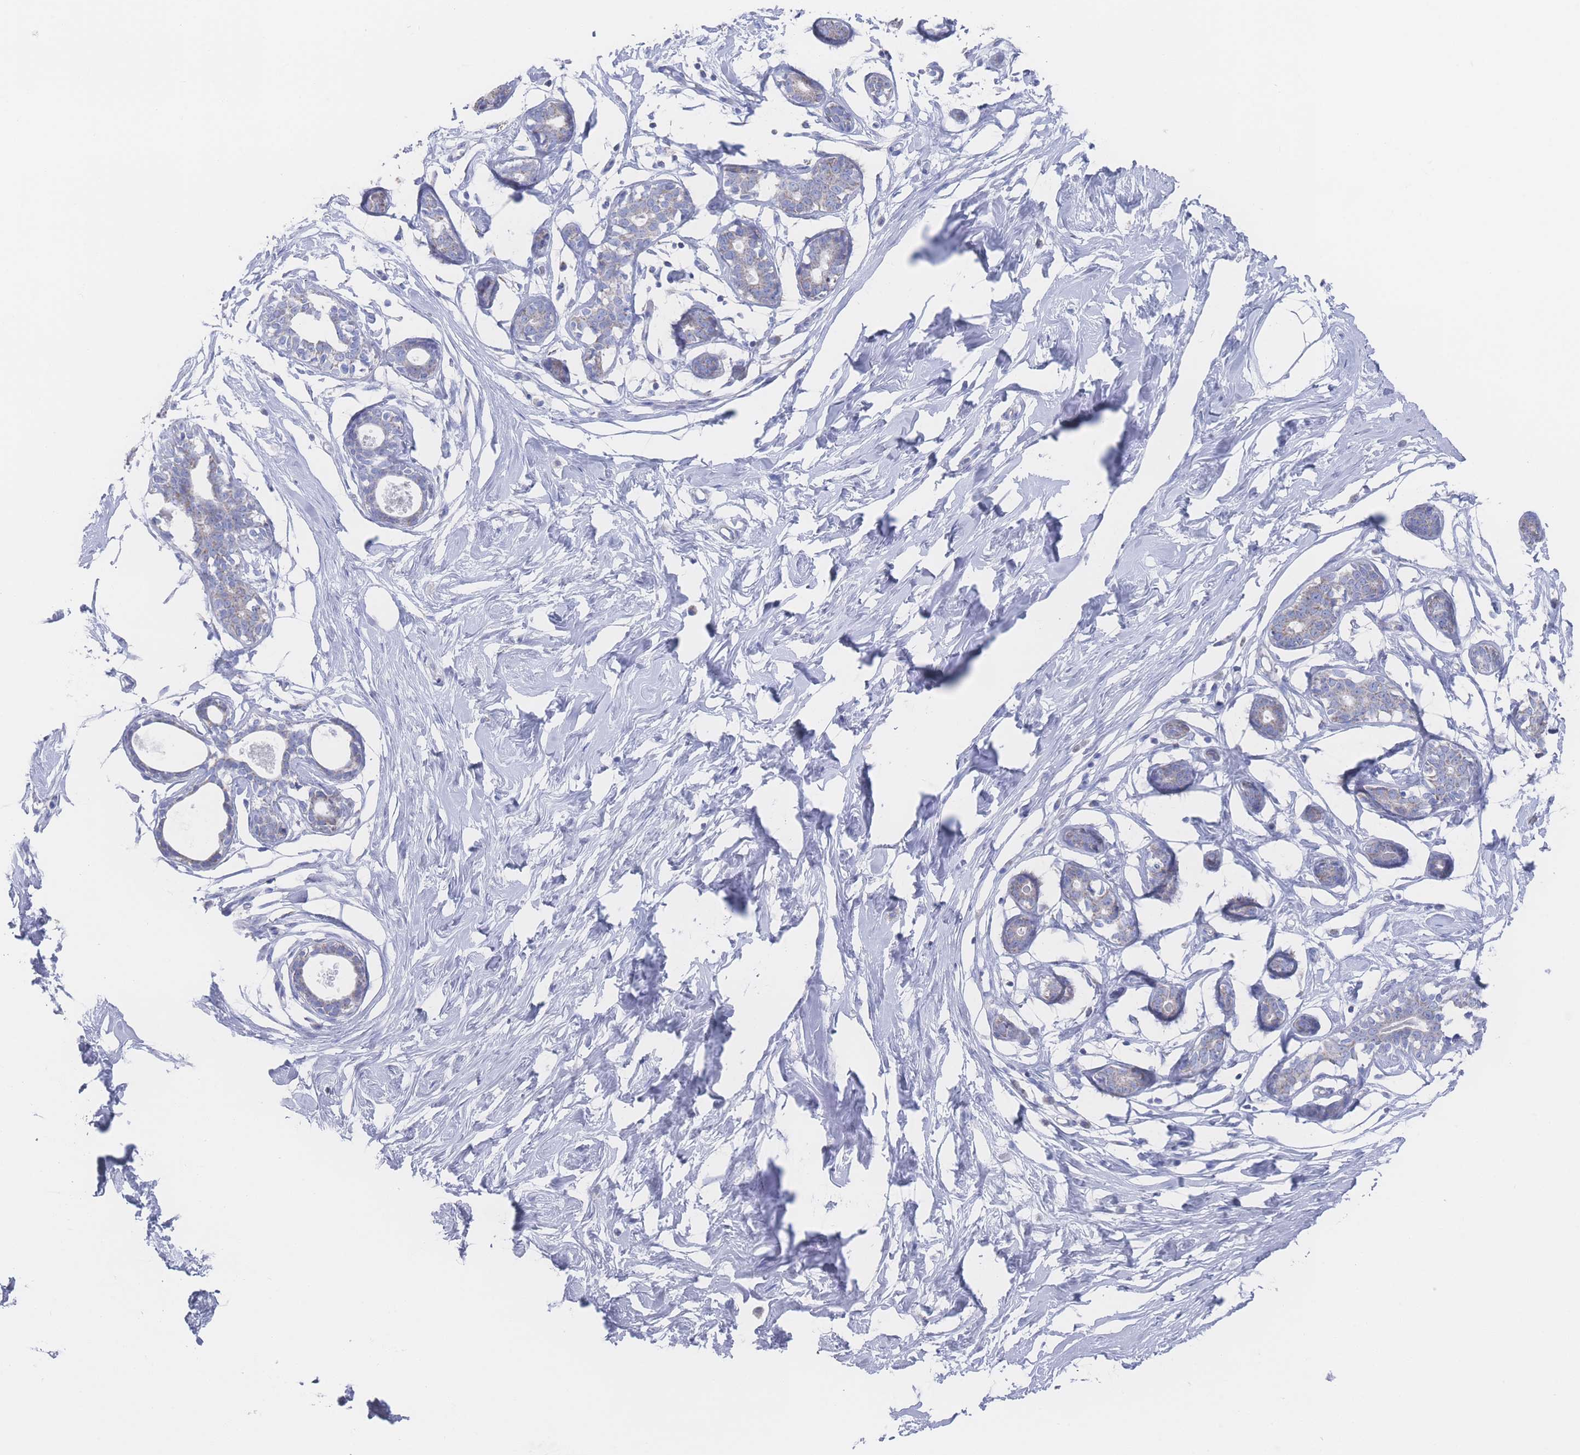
{"staining": {"intensity": "negative", "quantity": "none", "location": "none"}, "tissue": "breast", "cell_type": "Adipocytes", "image_type": "normal", "snomed": [{"axis": "morphology", "description": "Normal tissue, NOS"}, {"axis": "morphology", "description": "Adenoma, NOS"}, {"axis": "topography", "description": "Breast"}], "caption": "IHC of benign human breast reveals no positivity in adipocytes. (DAB (3,3'-diaminobenzidine) immunohistochemistry (IHC) visualized using brightfield microscopy, high magnification).", "gene": "SNPH", "patient": {"sex": "female", "age": 23}}